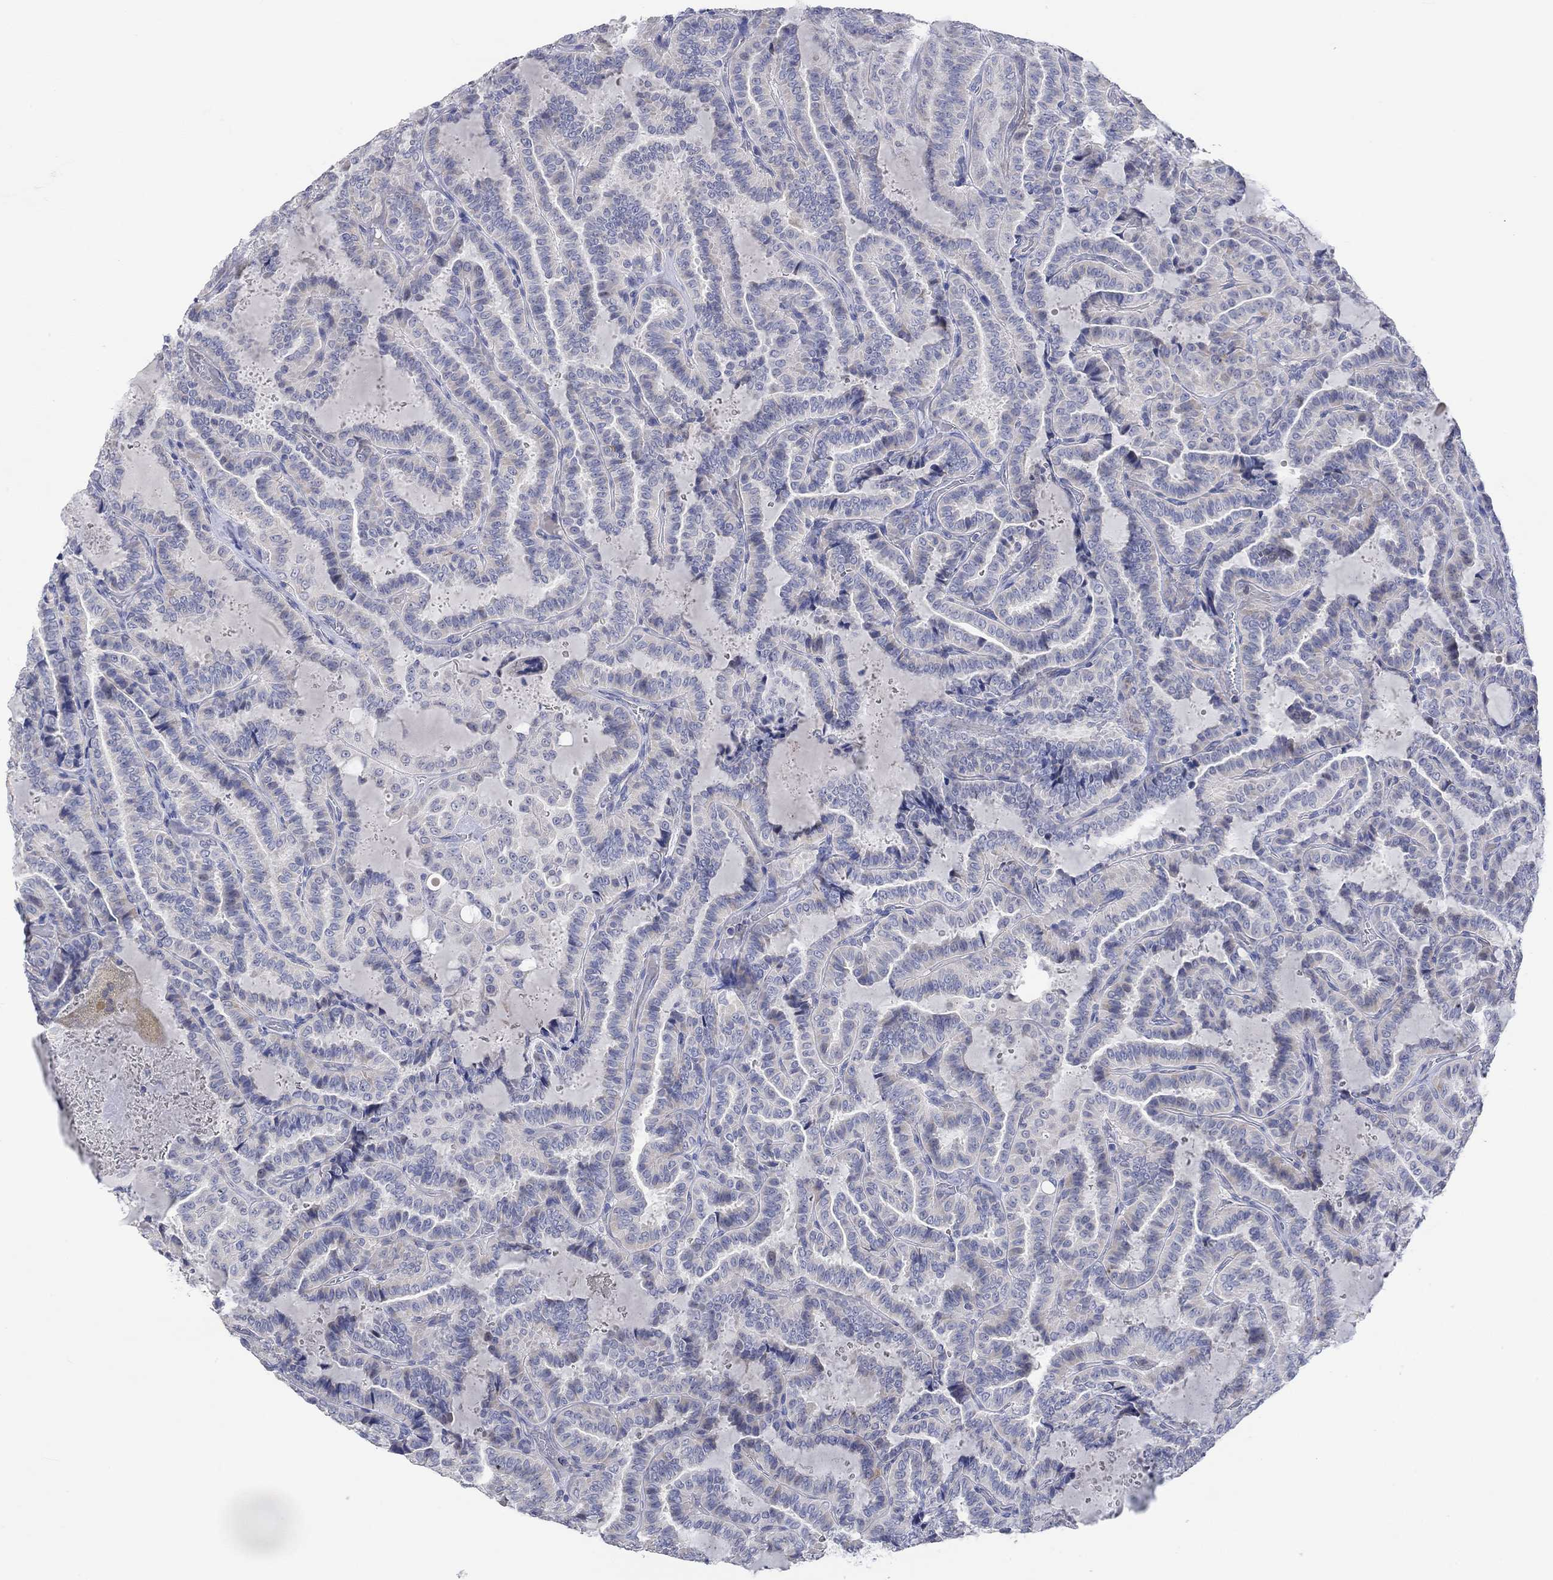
{"staining": {"intensity": "negative", "quantity": "none", "location": "none"}, "tissue": "thyroid cancer", "cell_type": "Tumor cells", "image_type": "cancer", "snomed": [{"axis": "morphology", "description": "Papillary adenocarcinoma, NOS"}, {"axis": "topography", "description": "Thyroid gland"}], "caption": "Protein analysis of thyroid cancer (papillary adenocarcinoma) shows no significant staining in tumor cells. (DAB immunohistochemistry (IHC), high magnification).", "gene": "DLK1", "patient": {"sex": "female", "age": 39}}